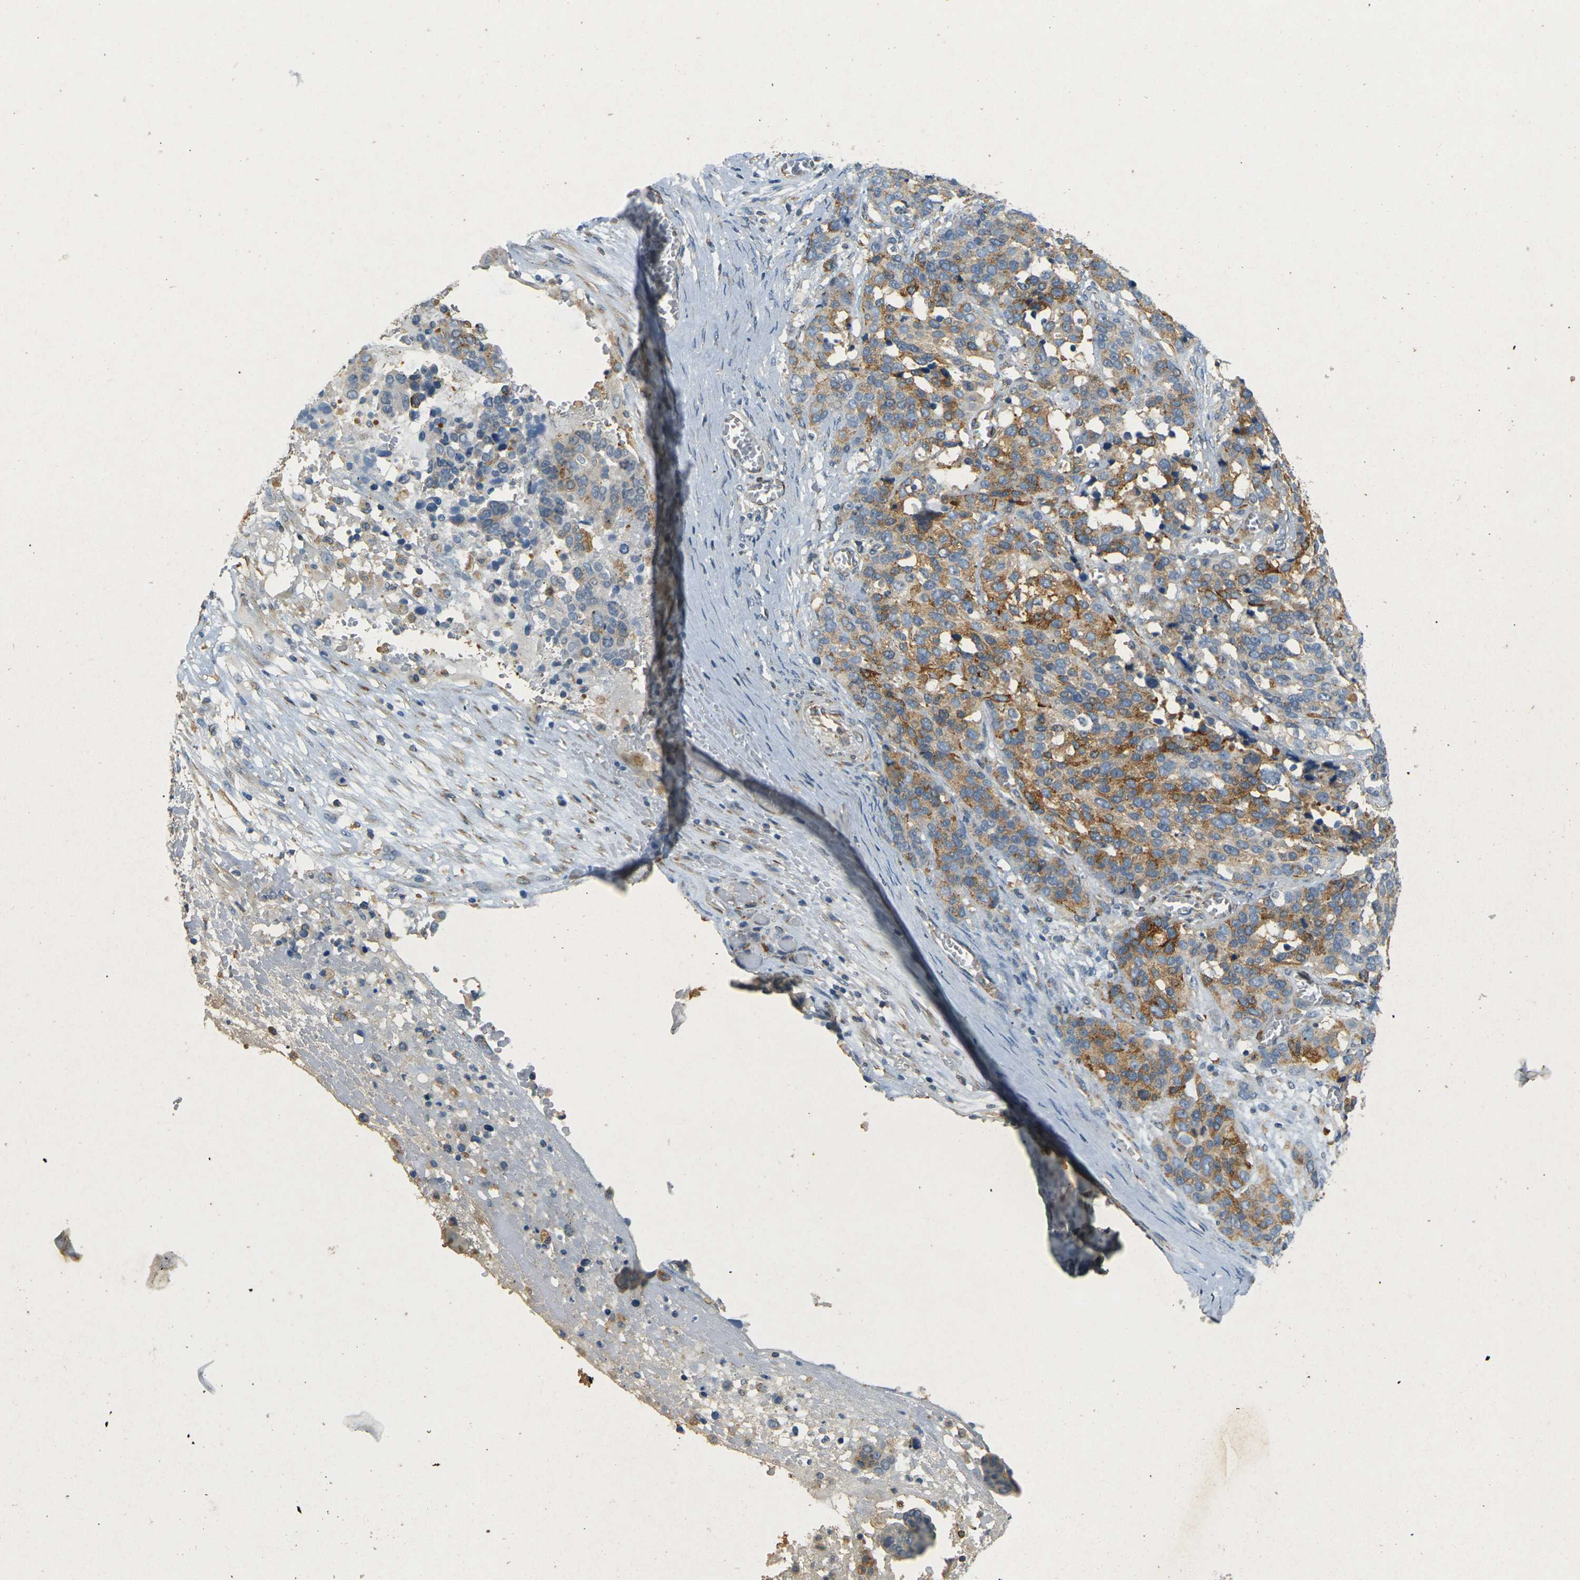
{"staining": {"intensity": "moderate", "quantity": ">75%", "location": "cytoplasmic/membranous"}, "tissue": "ovarian cancer", "cell_type": "Tumor cells", "image_type": "cancer", "snomed": [{"axis": "morphology", "description": "Cystadenocarcinoma, serous, NOS"}, {"axis": "topography", "description": "Ovary"}], "caption": "Tumor cells exhibit moderate cytoplasmic/membranous staining in approximately >75% of cells in ovarian serous cystadenocarcinoma.", "gene": "SORT1", "patient": {"sex": "female", "age": 44}}